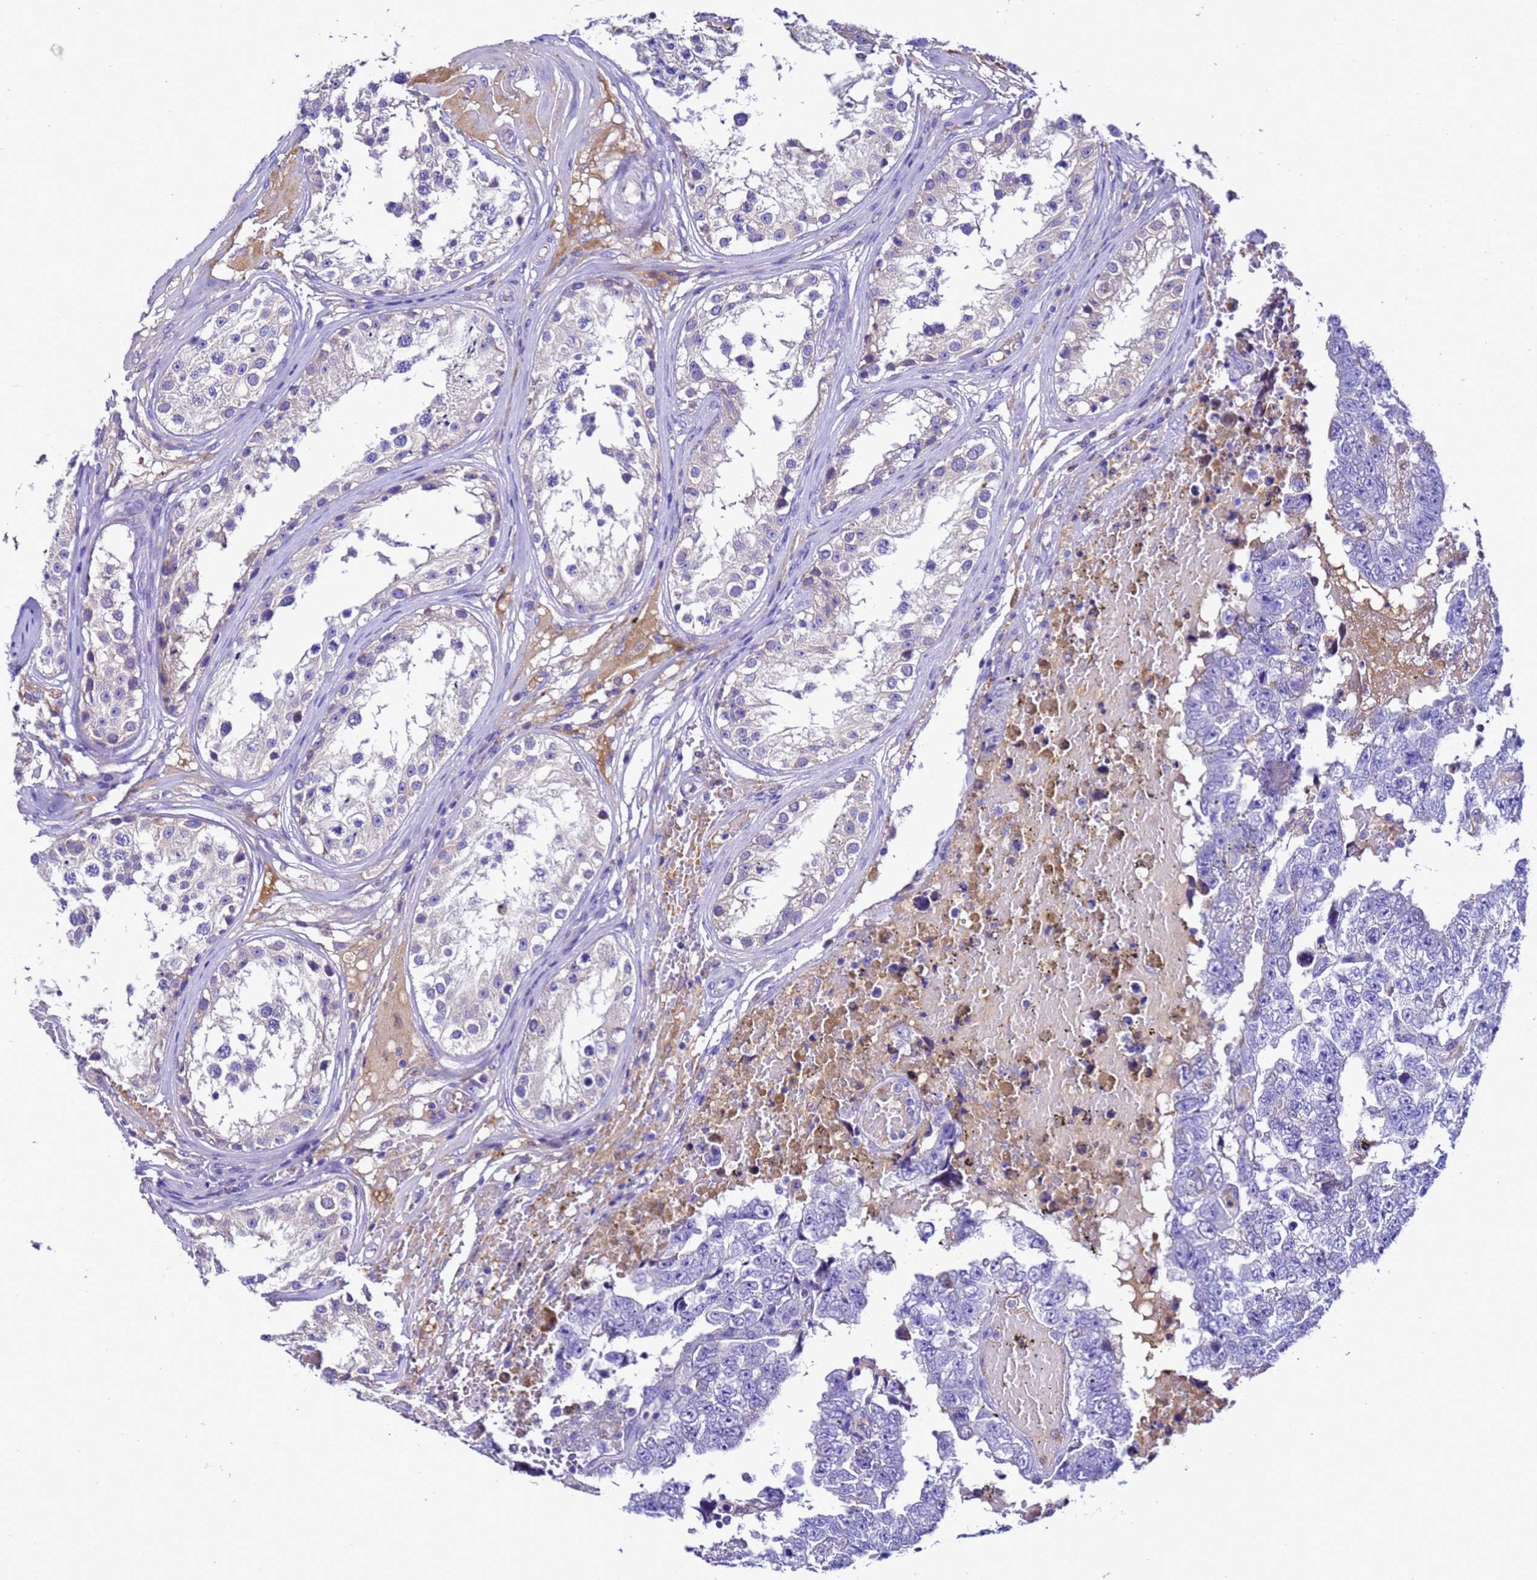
{"staining": {"intensity": "negative", "quantity": "none", "location": "none"}, "tissue": "testis cancer", "cell_type": "Tumor cells", "image_type": "cancer", "snomed": [{"axis": "morphology", "description": "Carcinoma, Embryonal, NOS"}, {"axis": "topography", "description": "Testis"}], "caption": "Immunohistochemistry histopathology image of testis embryonal carcinoma stained for a protein (brown), which reveals no expression in tumor cells. (Brightfield microscopy of DAB (3,3'-diaminobenzidine) IHC at high magnification).", "gene": "UGT2A1", "patient": {"sex": "male", "age": 25}}